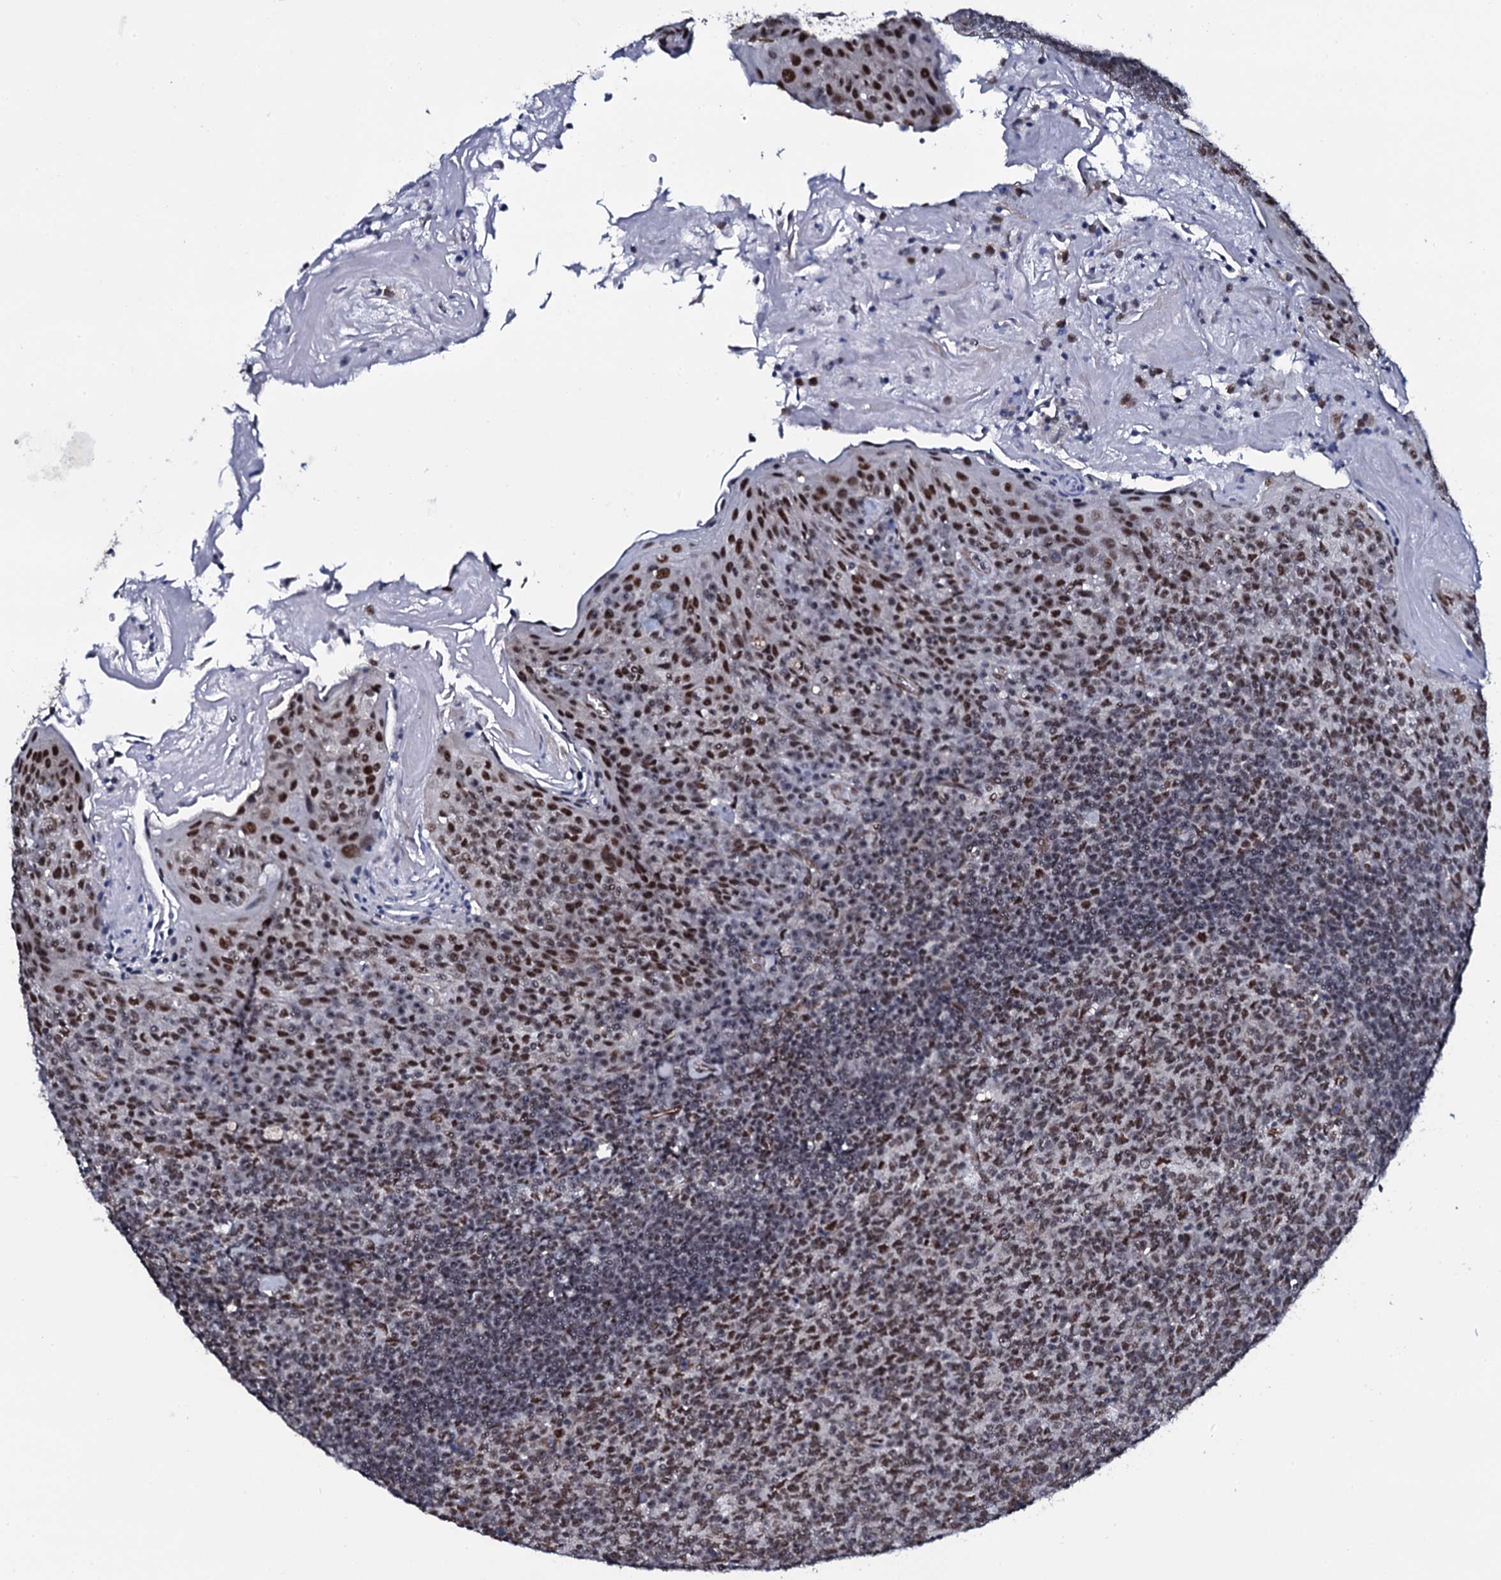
{"staining": {"intensity": "moderate", "quantity": "25%-75%", "location": "nuclear"}, "tissue": "tonsil", "cell_type": "Germinal center cells", "image_type": "normal", "snomed": [{"axis": "morphology", "description": "Normal tissue, NOS"}, {"axis": "topography", "description": "Tonsil"}], "caption": "High-power microscopy captured an IHC micrograph of normal tonsil, revealing moderate nuclear positivity in approximately 25%-75% of germinal center cells.", "gene": "CWC15", "patient": {"sex": "female", "age": 10}}